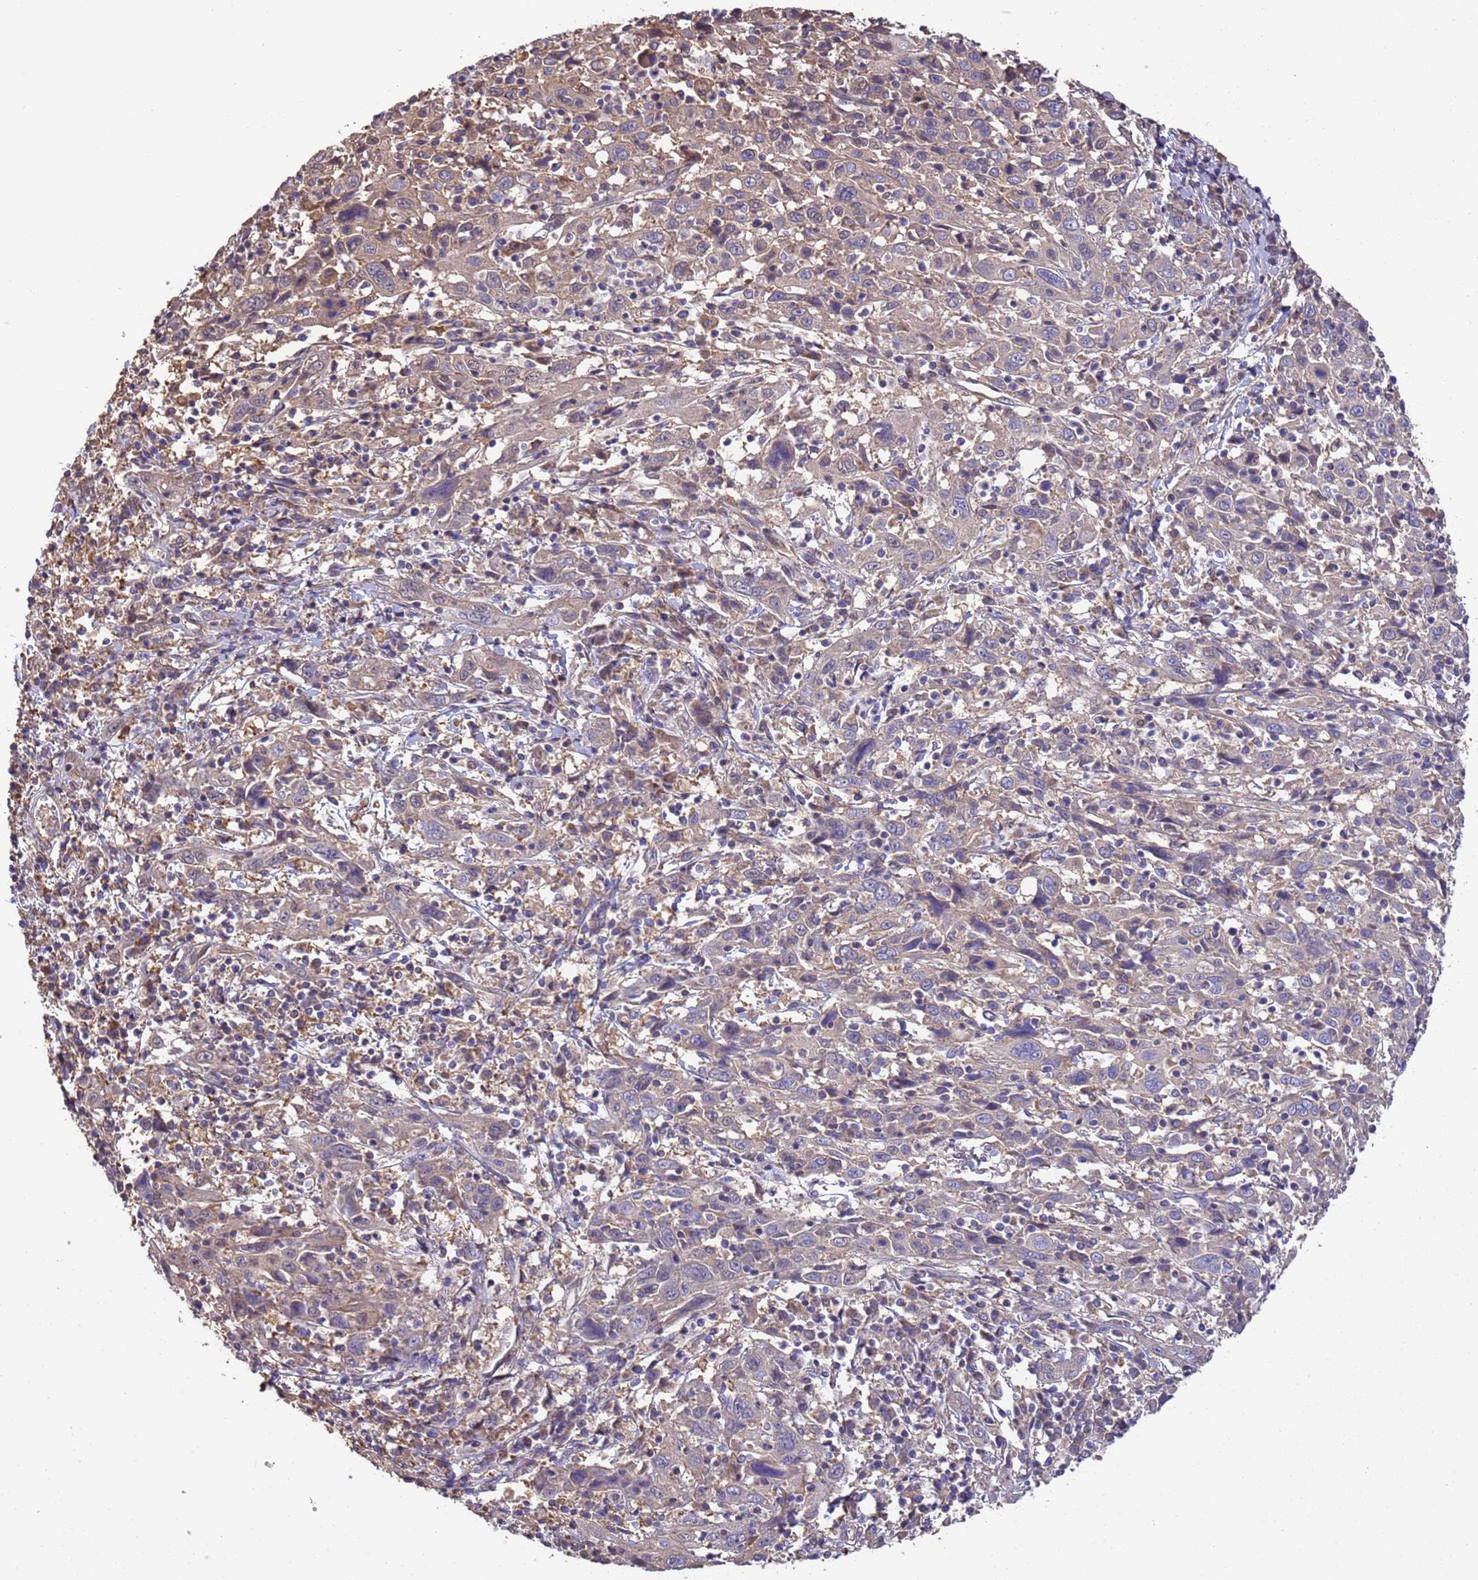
{"staining": {"intensity": "weak", "quantity": "<25%", "location": "cytoplasmic/membranous"}, "tissue": "cervical cancer", "cell_type": "Tumor cells", "image_type": "cancer", "snomed": [{"axis": "morphology", "description": "Squamous cell carcinoma, NOS"}, {"axis": "topography", "description": "Cervix"}], "caption": "Tumor cells are negative for brown protein staining in cervical cancer (squamous cell carcinoma).", "gene": "NPHP1", "patient": {"sex": "female", "age": 46}}